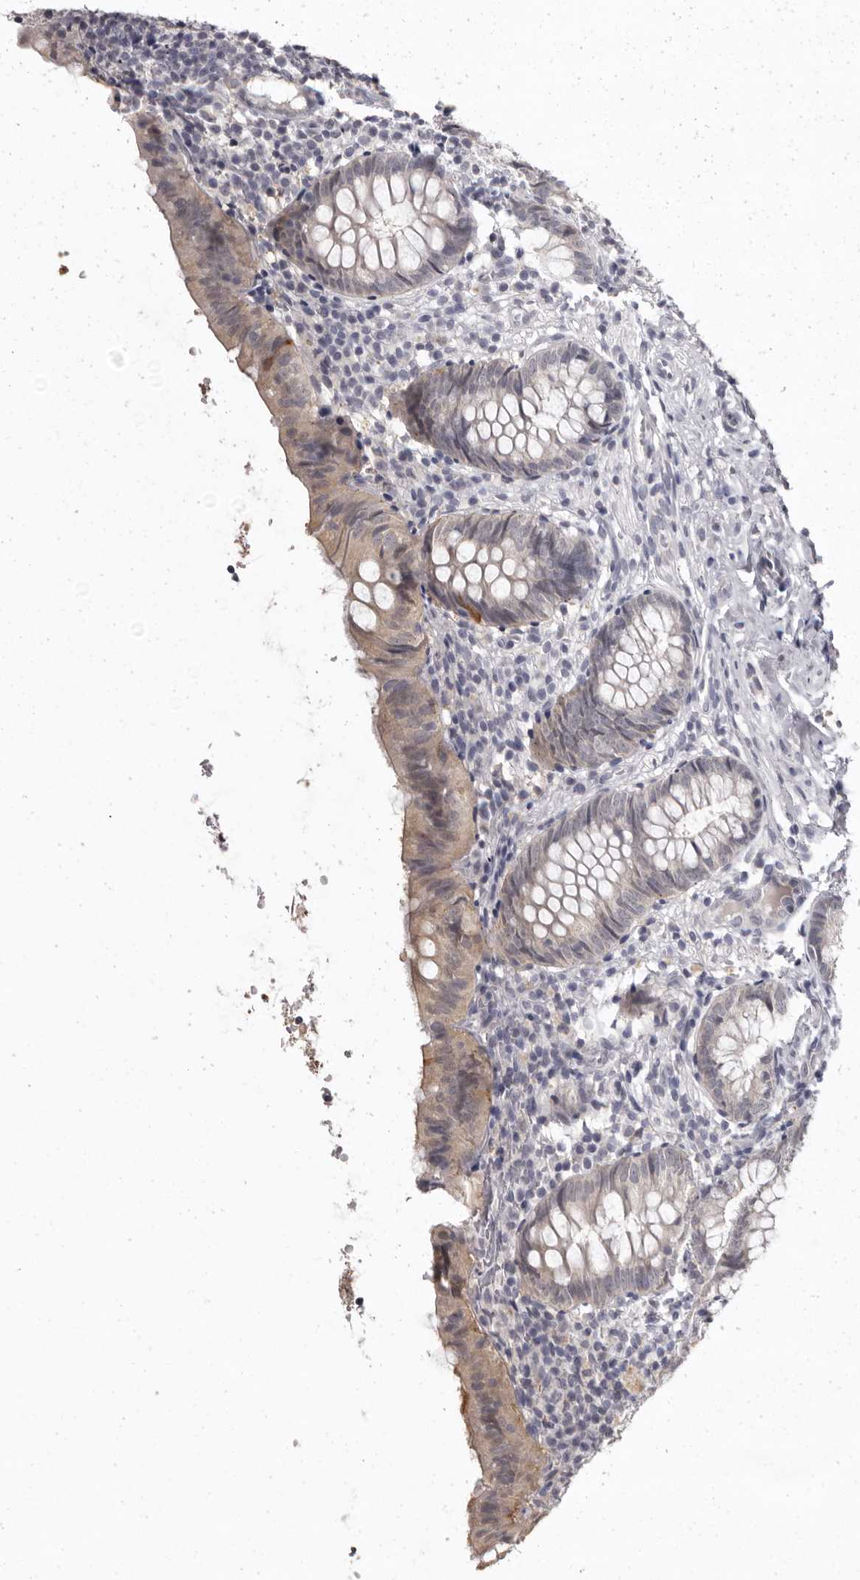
{"staining": {"intensity": "weak", "quantity": "<25%", "location": "cytoplasmic/membranous"}, "tissue": "appendix", "cell_type": "Glandular cells", "image_type": "normal", "snomed": [{"axis": "morphology", "description": "Normal tissue, NOS"}, {"axis": "topography", "description": "Appendix"}], "caption": "The photomicrograph exhibits no significant positivity in glandular cells of appendix. (DAB (3,3'-diaminobenzidine) immunohistochemistry, high magnification).", "gene": "SULT1E1", "patient": {"sex": "male", "age": 8}}